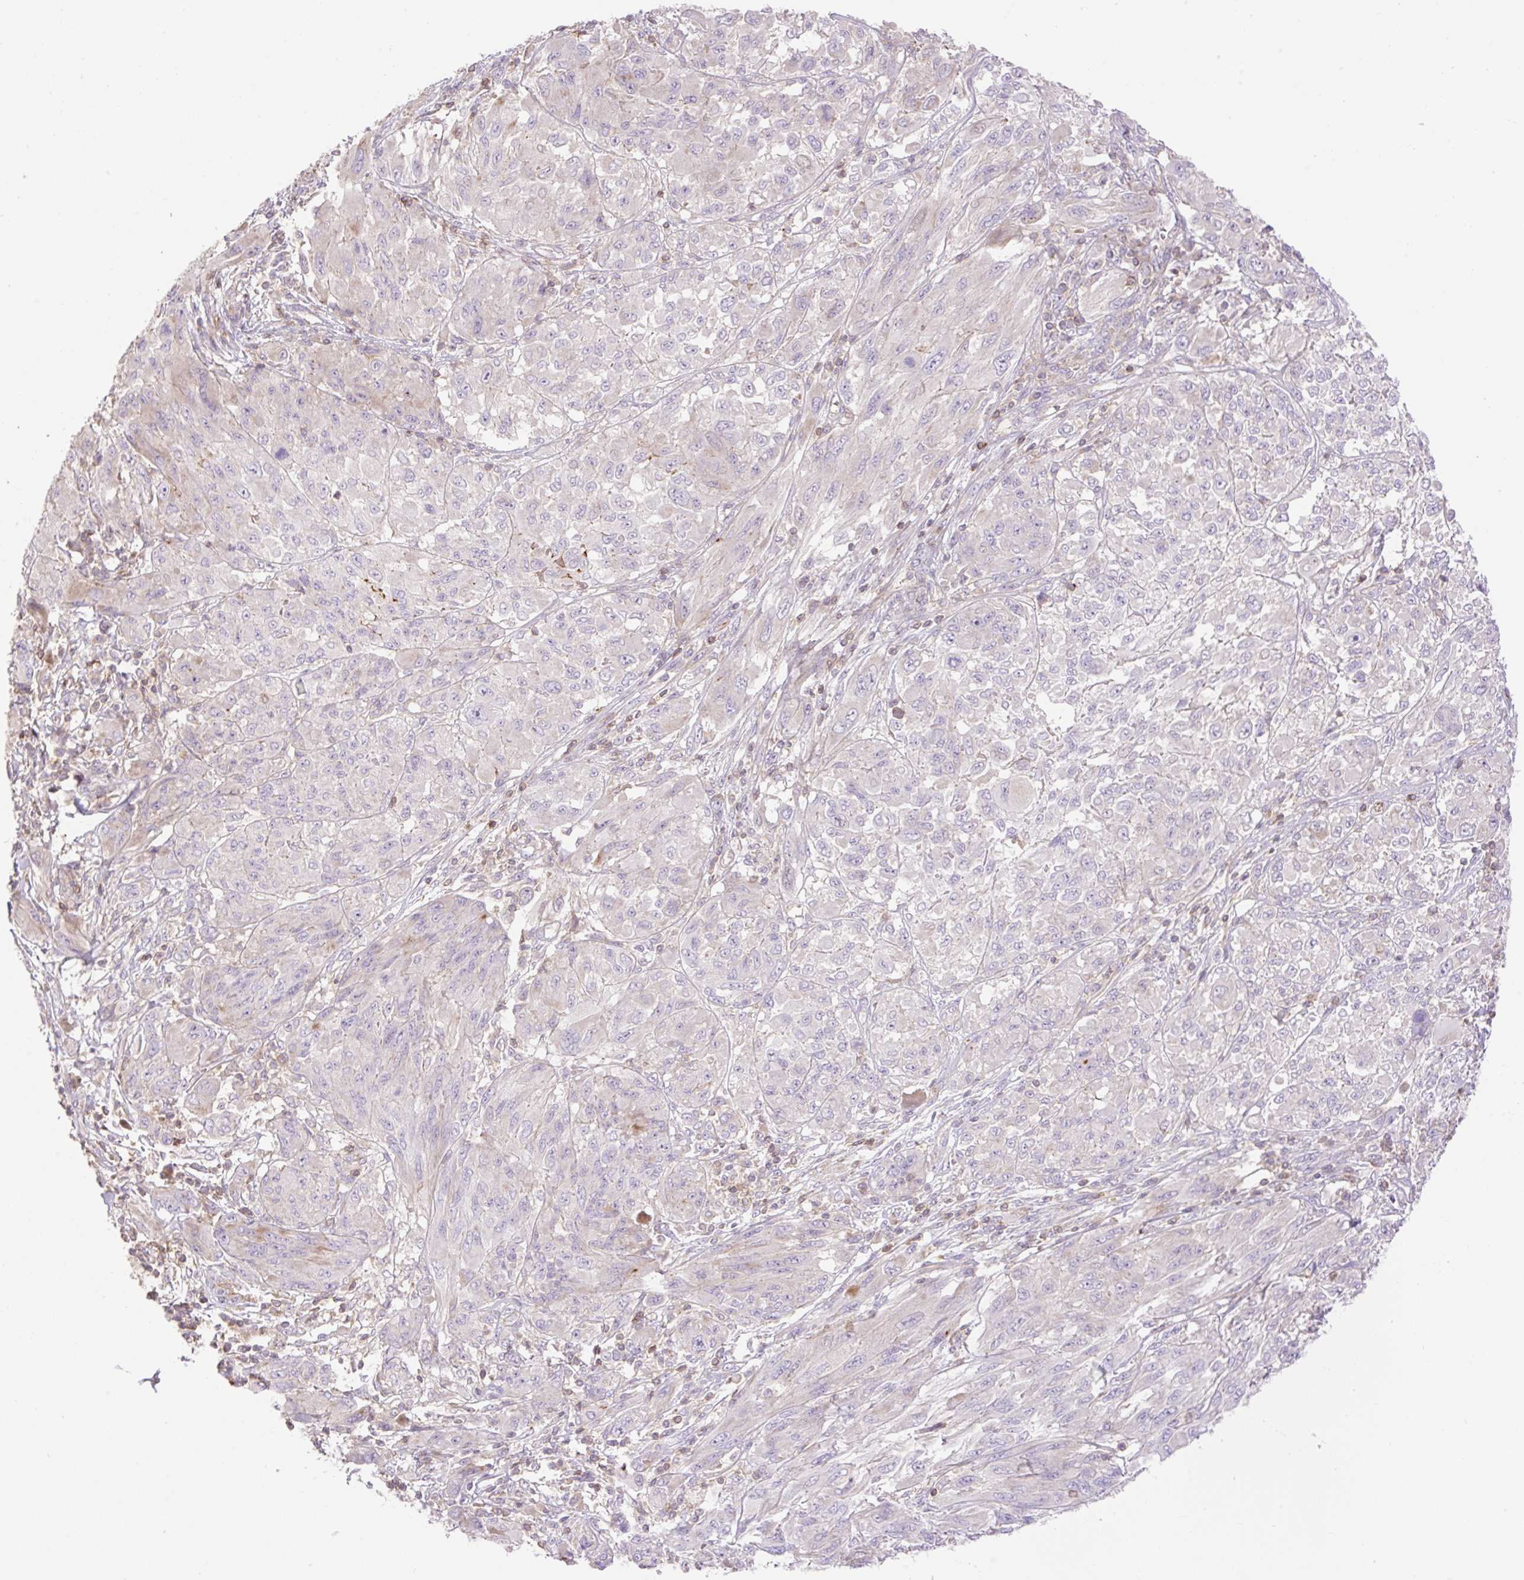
{"staining": {"intensity": "negative", "quantity": "none", "location": "none"}, "tissue": "melanoma", "cell_type": "Tumor cells", "image_type": "cancer", "snomed": [{"axis": "morphology", "description": "Malignant melanoma, NOS"}, {"axis": "topography", "description": "Skin"}], "caption": "An immunohistochemistry (IHC) micrograph of melanoma is shown. There is no staining in tumor cells of melanoma.", "gene": "VPS25", "patient": {"sex": "female", "age": 91}}